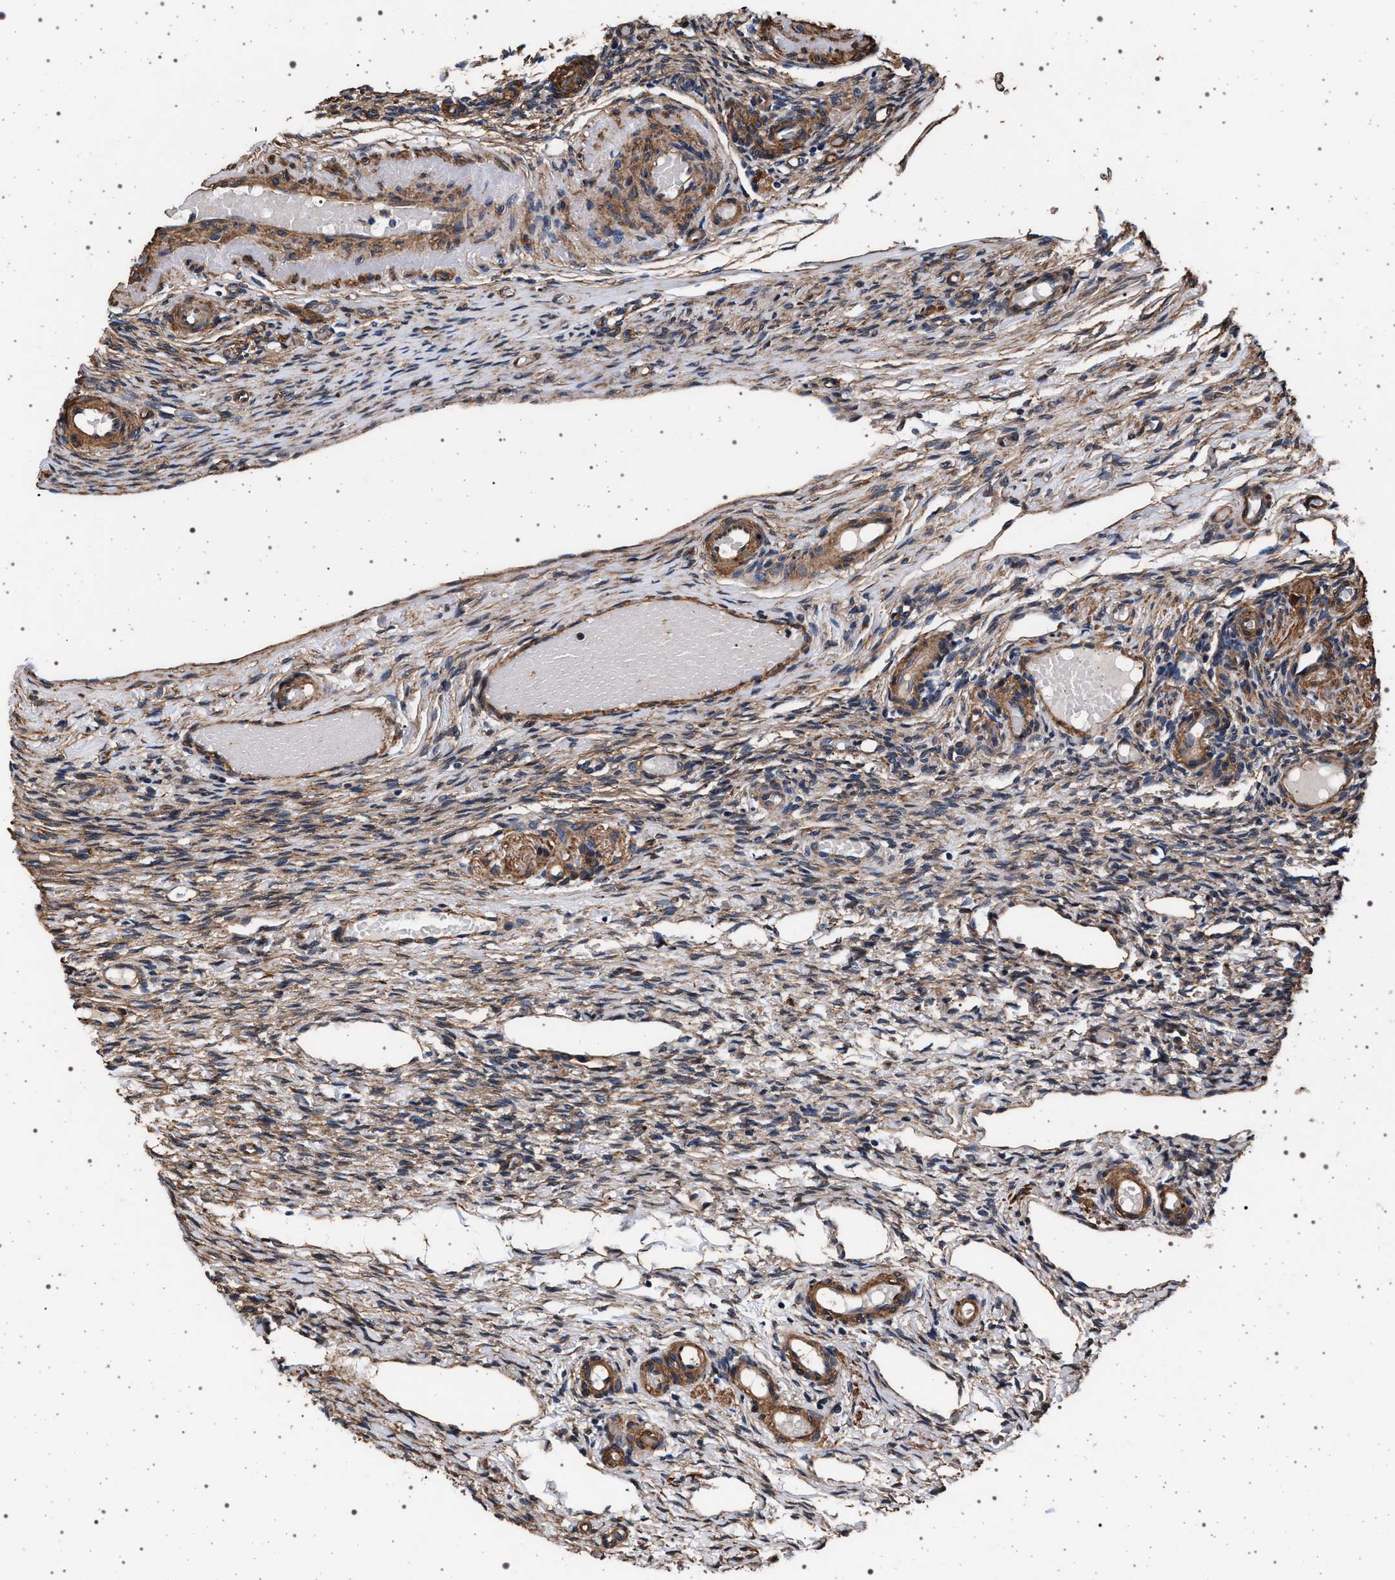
{"staining": {"intensity": "weak", "quantity": "25%-75%", "location": "cytoplasmic/membranous"}, "tissue": "ovary", "cell_type": "Ovarian stroma cells", "image_type": "normal", "snomed": [{"axis": "morphology", "description": "Normal tissue, NOS"}, {"axis": "topography", "description": "Ovary"}], "caption": "An IHC micrograph of unremarkable tissue is shown. Protein staining in brown shows weak cytoplasmic/membranous positivity in ovary within ovarian stroma cells.", "gene": "KCNK6", "patient": {"sex": "female", "age": 60}}